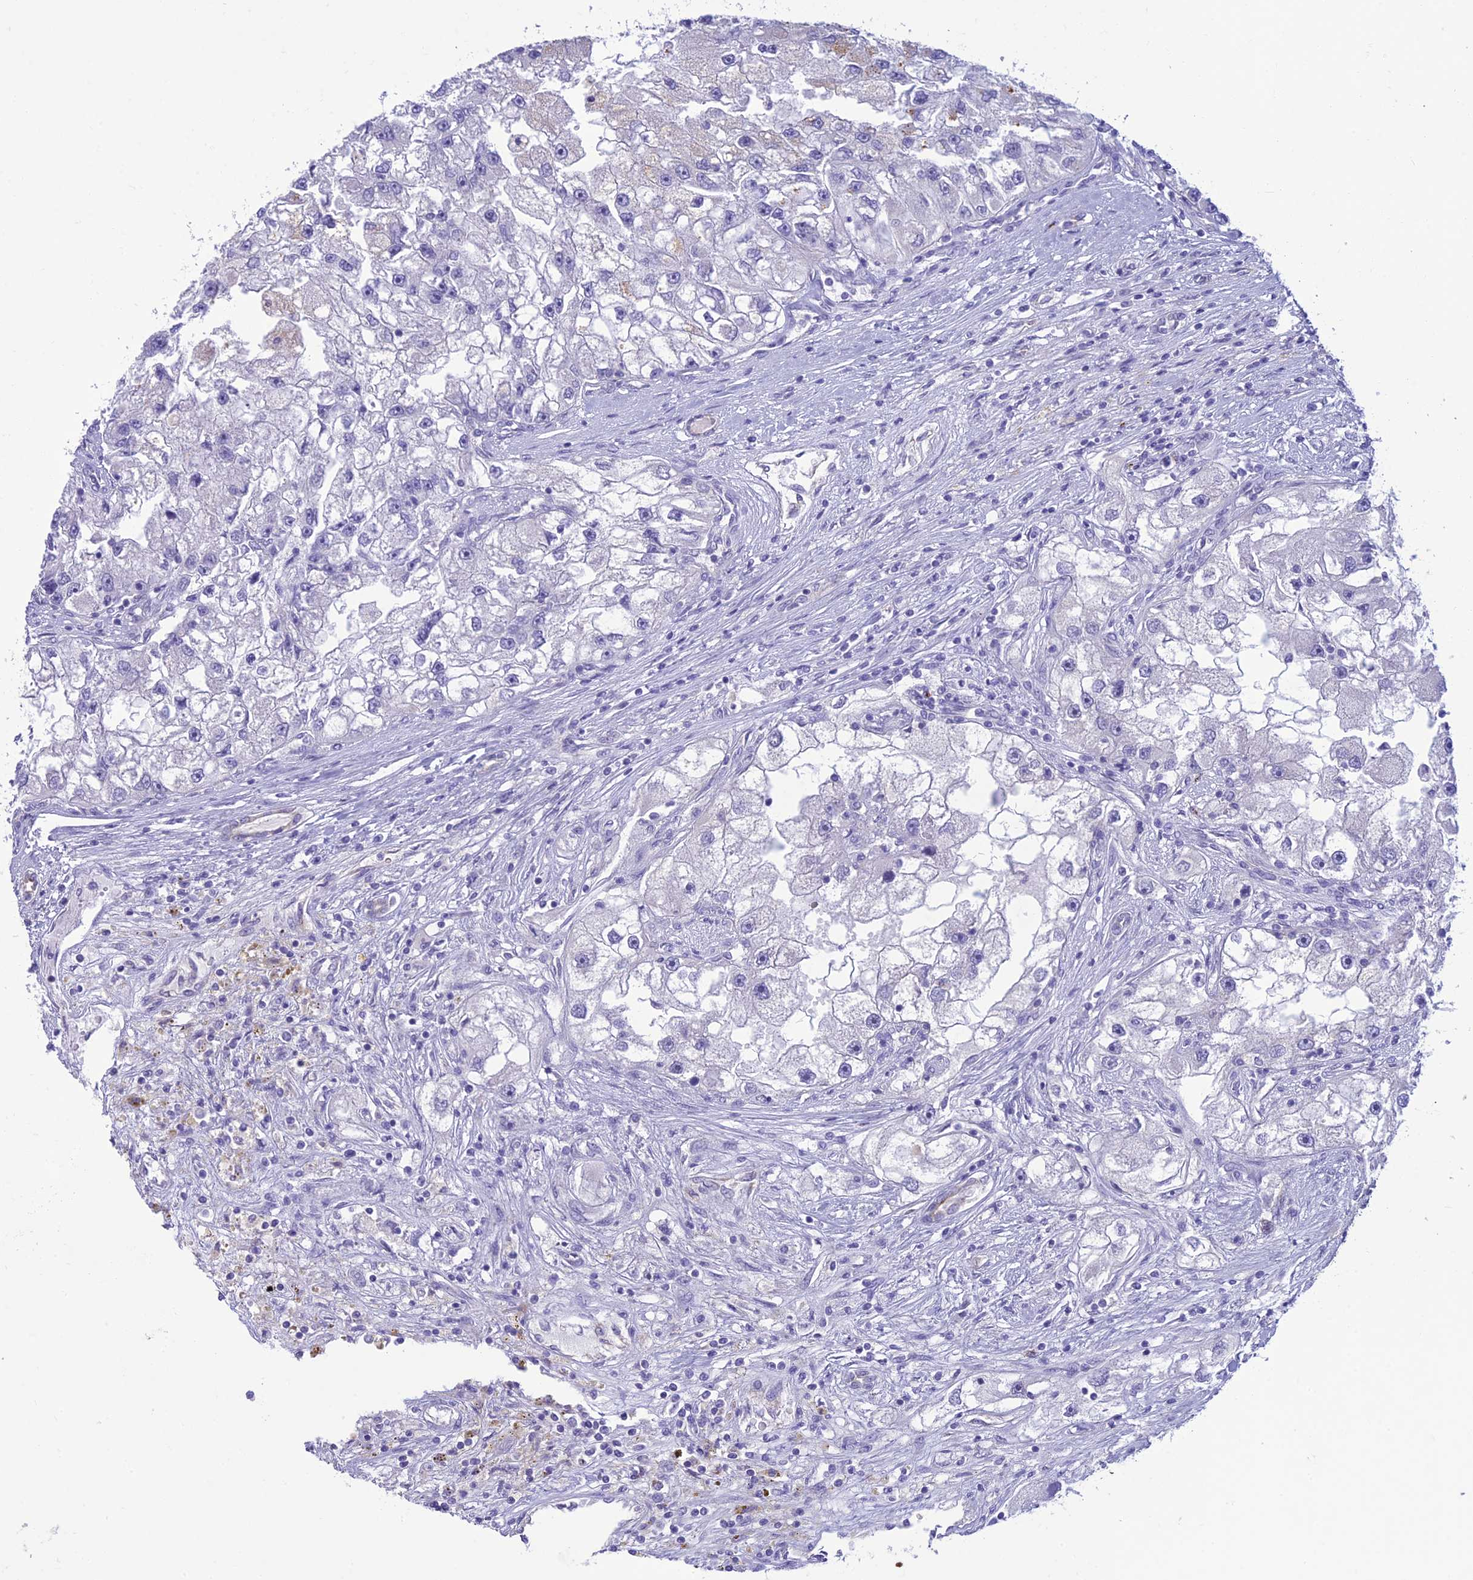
{"staining": {"intensity": "negative", "quantity": "none", "location": "none"}, "tissue": "renal cancer", "cell_type": "Tumor cells", "image_type": "cancer", "snomed": [{"axis": "morphology", "description": "Adenocarcinoma, NOS"}, {"axis": "topography", "description": "Kidney"}], "caption": "Tumor cells show no significant protein positivity in renal adenocarcinoma.", "gene": "DHDH", "patient": {"sex": "male", "age": 63}}